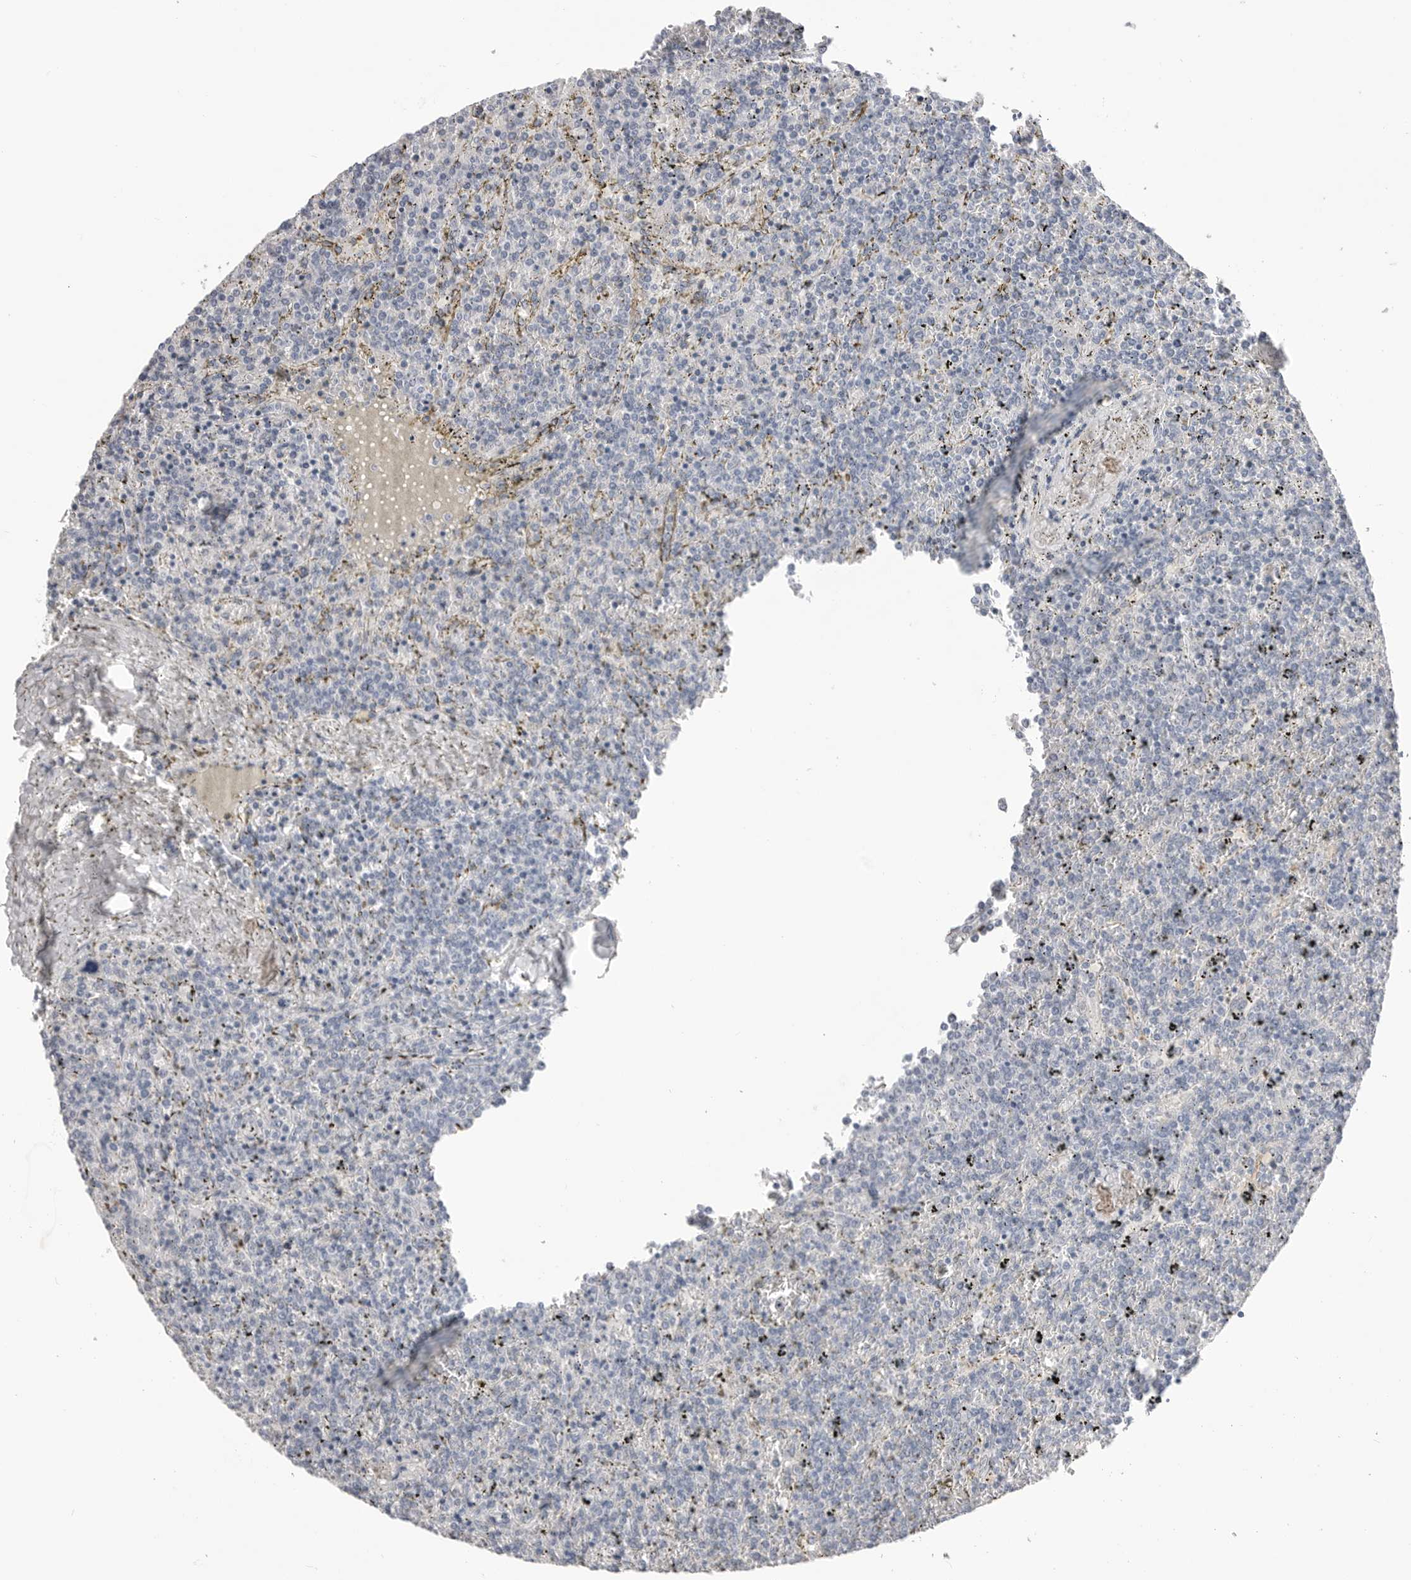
{"staining": {"intensity": "negative", "quantity": "none", "location": "none"}, "tissue": "lymphoma", "cell_type": "Tumor cells", "image_type": "cancer", "snomed": [{"axis": "morphology", "description": "Malignant lymphoma, non-Hodgkin's type, Low grade"}, {"axis": "topography", "description": "Spleen"}], "caption": "This is a histopathology image of IHC staining of malignant lymphoma, non-Hodgkin's type (low-grade), which shows no expression in tumor cells.", "gene": "CPB1", "patient": {"sex": "female", "age": 19}}